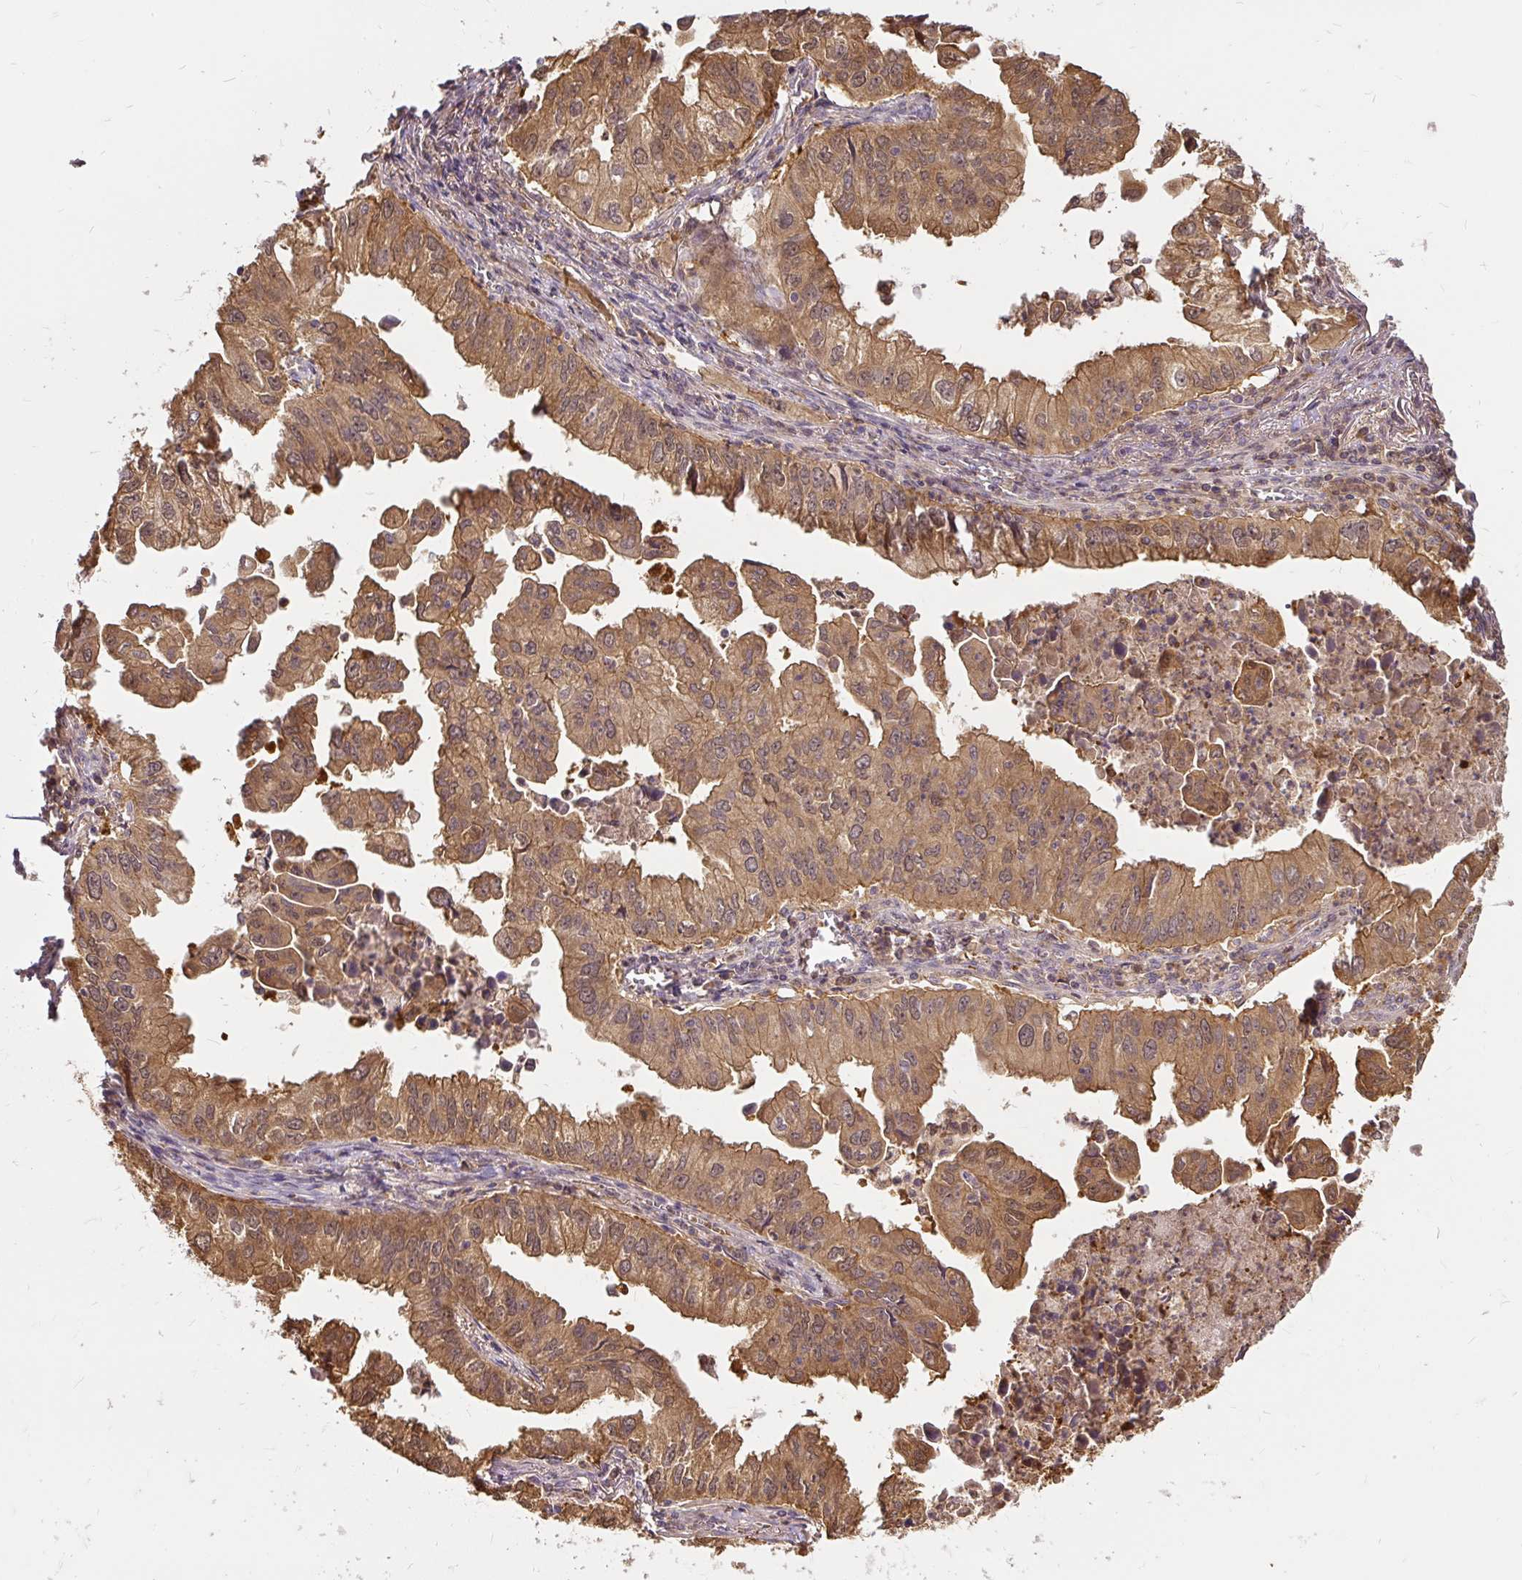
{"staining": {"intensity": "moderate", "quantity": ">75%", "location": "cytoplasmic/membranous"}, "tissue": "lung cancer", "cell_type": "Tumor cells", "image_type": "cancer", "snomed": [{"axis": "morphology", "description": "Adenocarcinoma, NOS"}, {"axis": "topography", "description": "Lung"}], "caption": "Immunohistochemistry (IHC) (DAB) staining of human lung adenocarcinoma shows moderate cytoplasmic/membranous protein staining in about >75% of tumor cells.", "gene": "AP5S1", "patient": {"sex": "male", "age": 48}}